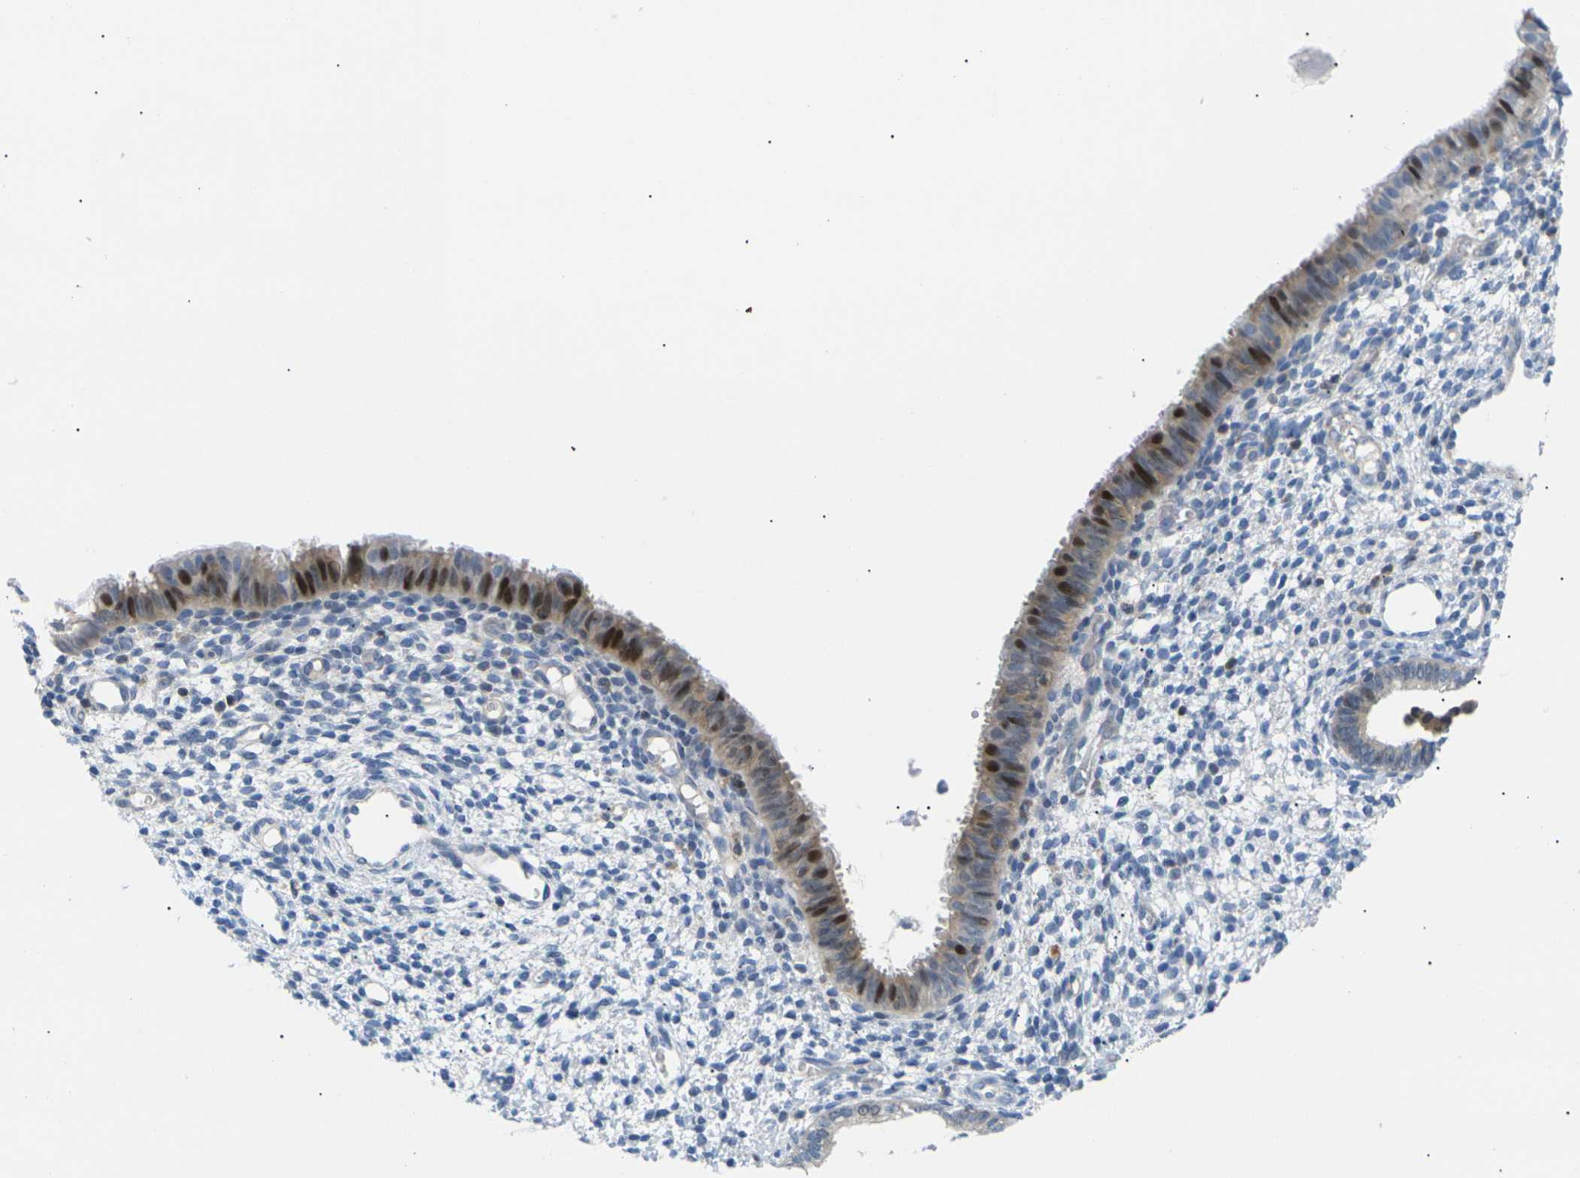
{"staining": {"intensity": "moderate", "quantity": "<25%", "location": "cytoplasmic/membranous,nuclear"}, "tissue": "endometrium", "cell_type": "Cells in endometrial stroma", "image_type": "normal", "snomed": [{"axis": "morphology", "description": "Normal tissue, NOS"}, {"axis": "topography", "description": "Endometrium"}], "caption": "Brown immunohistochemical staining in benign endometrium exhibits moderate cytoplasmic/membranous,nuclear positivity in about <25% of cells in endometrial stroma.", "gene": "RPS6KA3", "patient": {"sex": "female", "age": 61}}